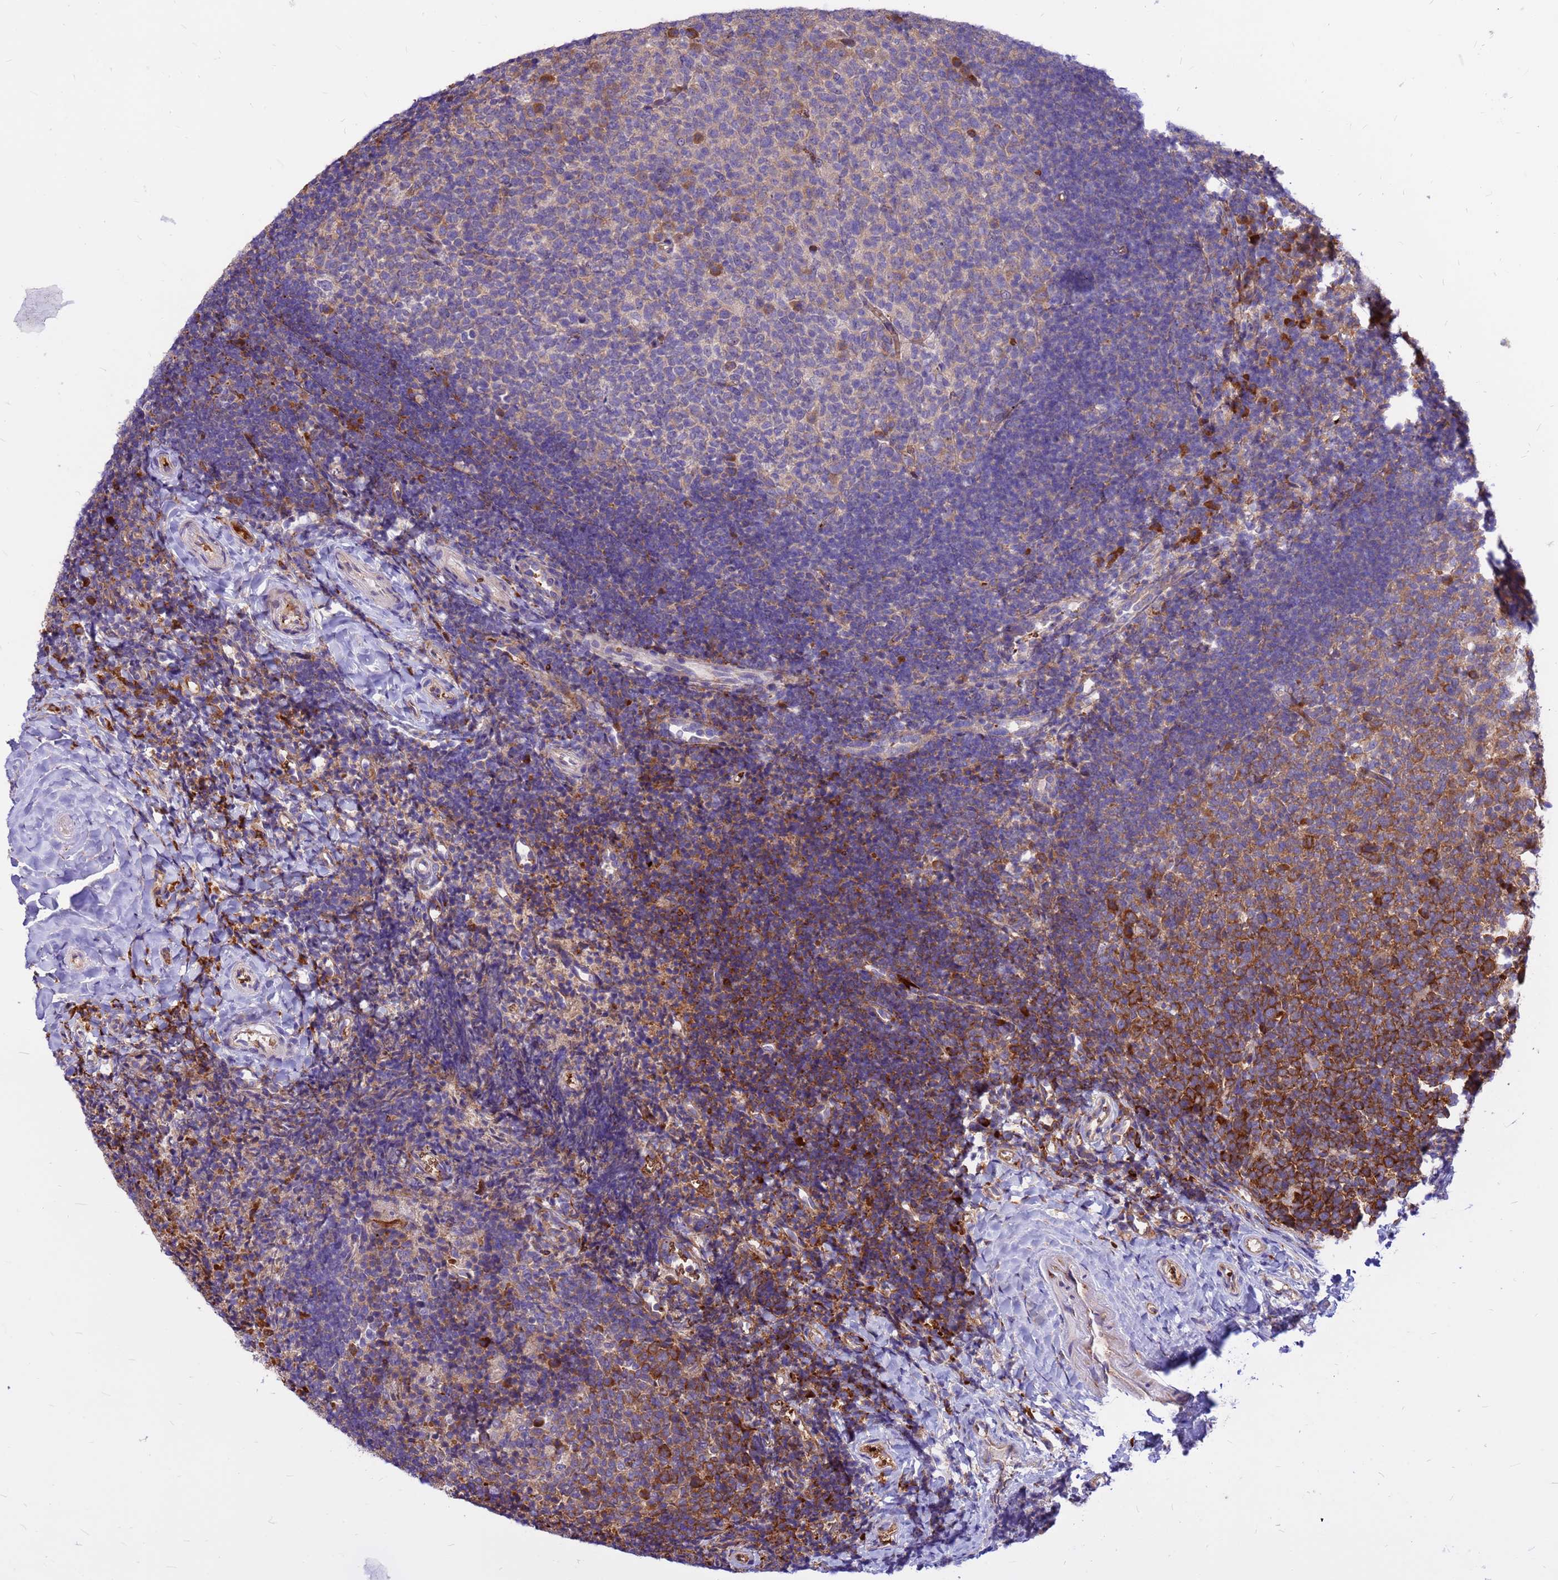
{"staining": {"intensity": "moderate", "quantity": "<25%", "location": "cytoplasmic/membranous"}, "tissue": "tonsil", "cell_type": "Germinal center cells", "image_type": "normal", "snomed": [{"axis": "morphology", "description": "Normal tissue, NOS"}, {"axis": "topography", "description": "Tonsil"}], "caption": "Unremarkable tonsil exhibits moderate cytoplasmic/membranous positivity in about <25% of germinal center cells, visualized by immunohistochemistry. The protein of interest is shown in brown color, while the nuclei are stained blue.", "gene": "ZNF669", "patient": {"sex": "female", "age": 10}}